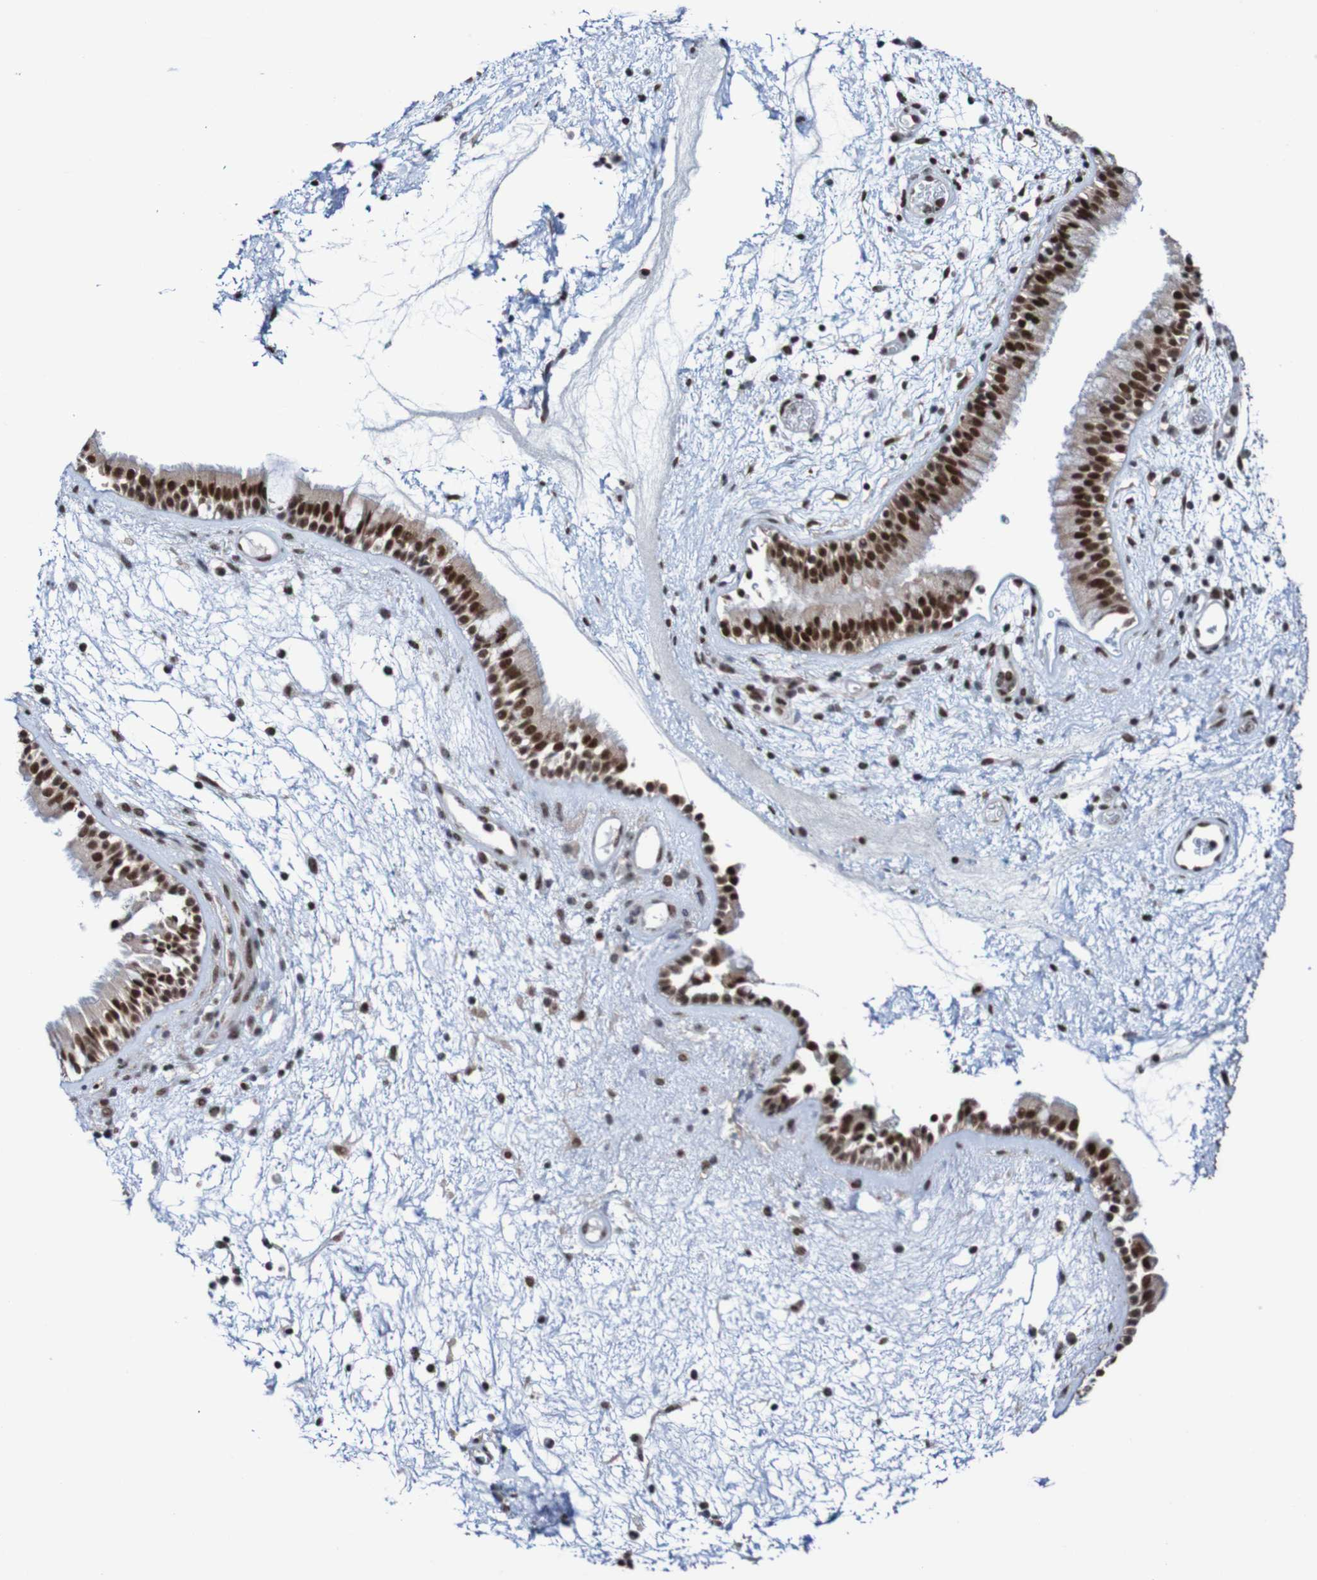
{"staining": {"intensity": "strong", "quantity": ">75%", "location": "nuclear"}, "tissue": "nasopharynx", "cell_type": "Respiratory epithelial cells", "image_type": "normal", "snomed": [{"axis": "morphology", "description": "Normal tissue, NOS"}, {"axis": "morphology", "description": "Inflammation, NOS"}, {"axis": "topography", "description": "Nasopharynx"}], "caption": "Approximately >75% of respiratory epithelial cells in unremarkable nasopharynx reveal strong nuclear protein staining as visualized by brown immunohistochemical staining.", "gene": "CDC5L", "patient": {"sex": "male", "age": 48}}